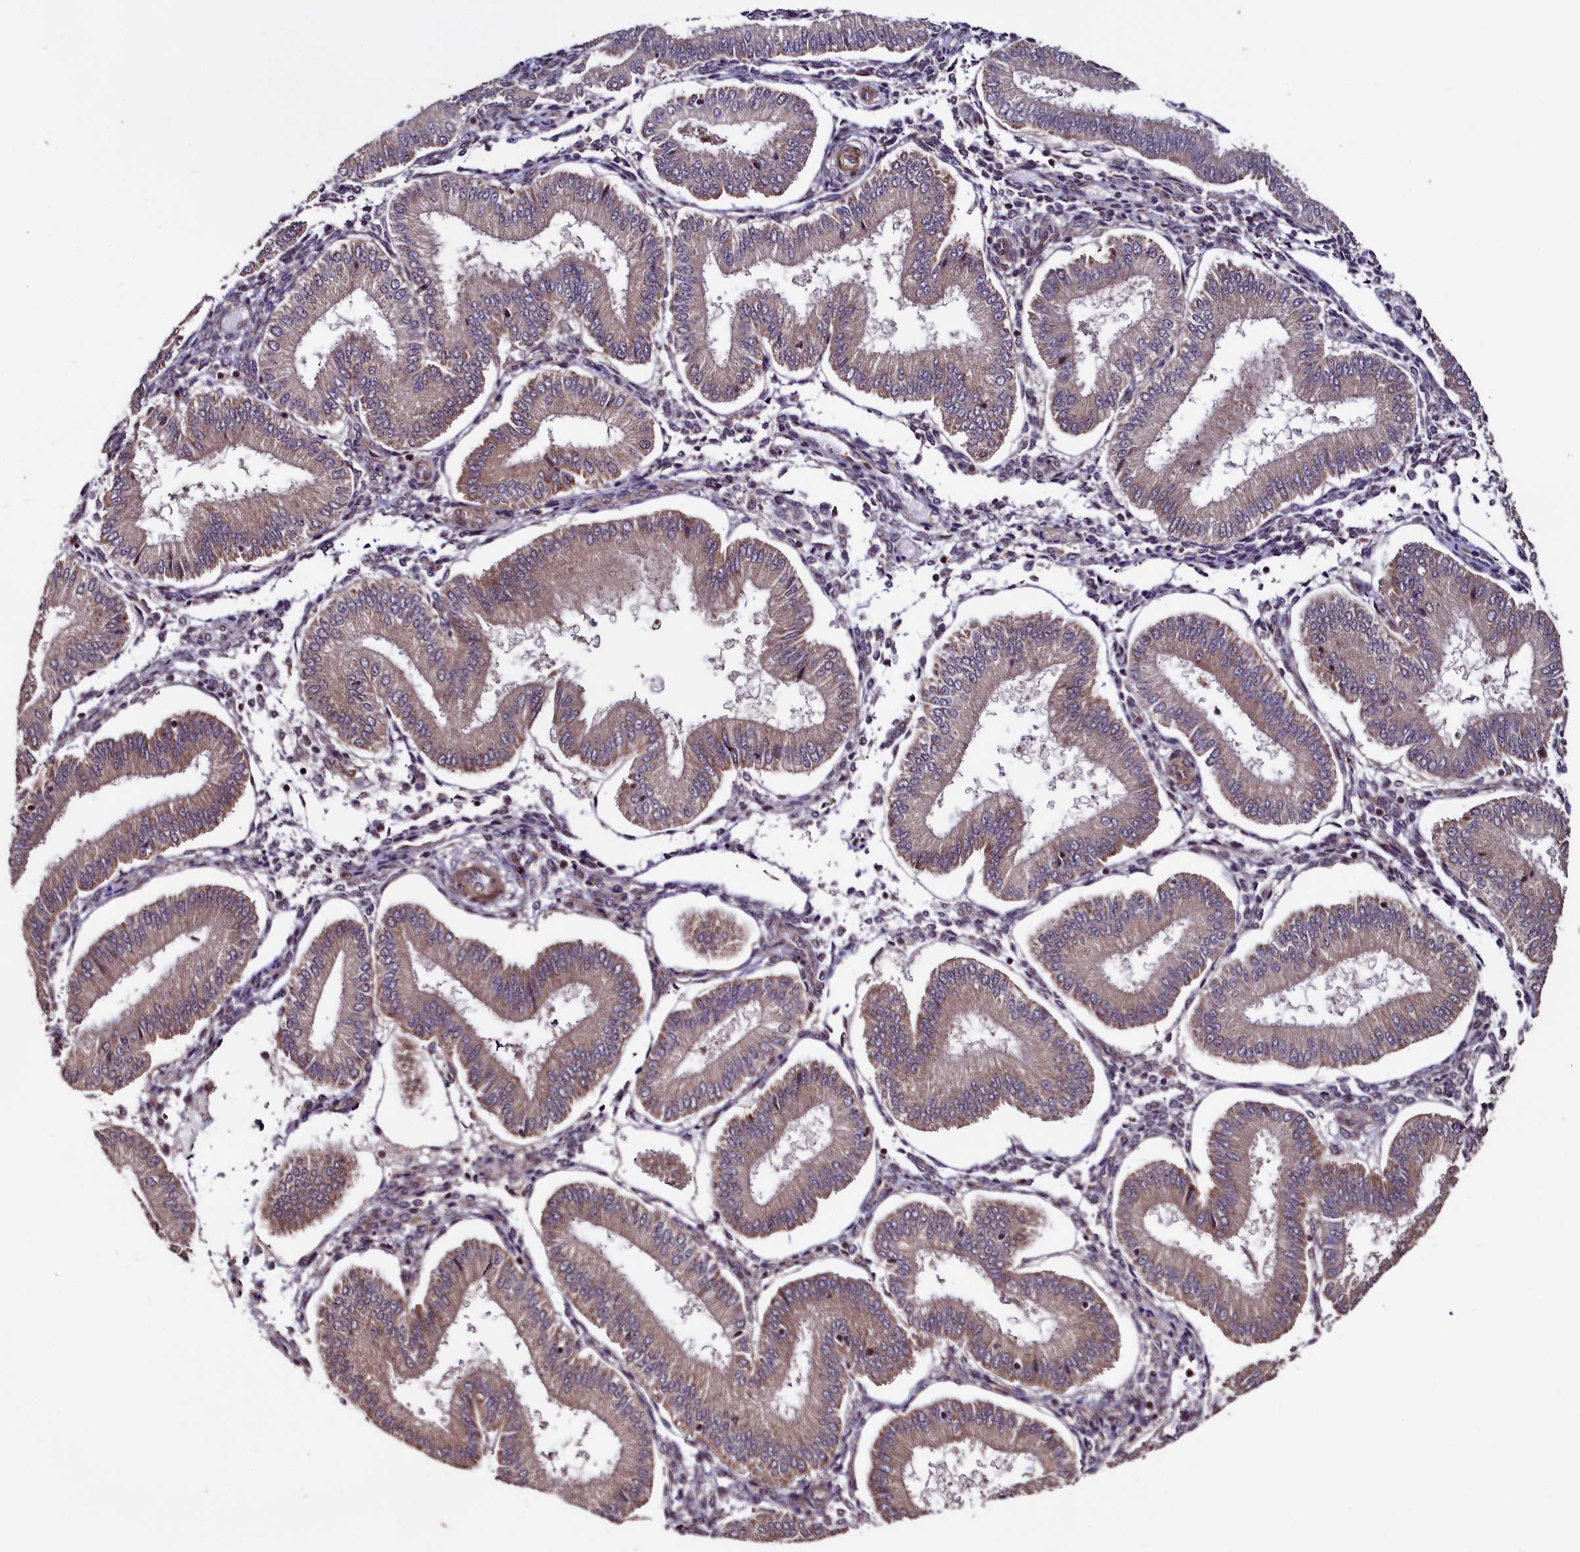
{"staining": {"intensity": "weak", "quantity": "<25%", "location": "cytoplasmic/membranous"}, "tissue": "endometrium", "cell_type": "Cells in endometrial stroma", "image_type": "normal", "snomed": [{"axis": "morphology", "description": "Normal tissue, NOS"}, {"axis": "topography", "description": "Endometrium"}], "caption": "Endometrium stained for a protein using IHC demonstrates no staining cells in endometrial stroma.", "gene": "RBFA", "patient": {"sex": "female", "age": 39}}